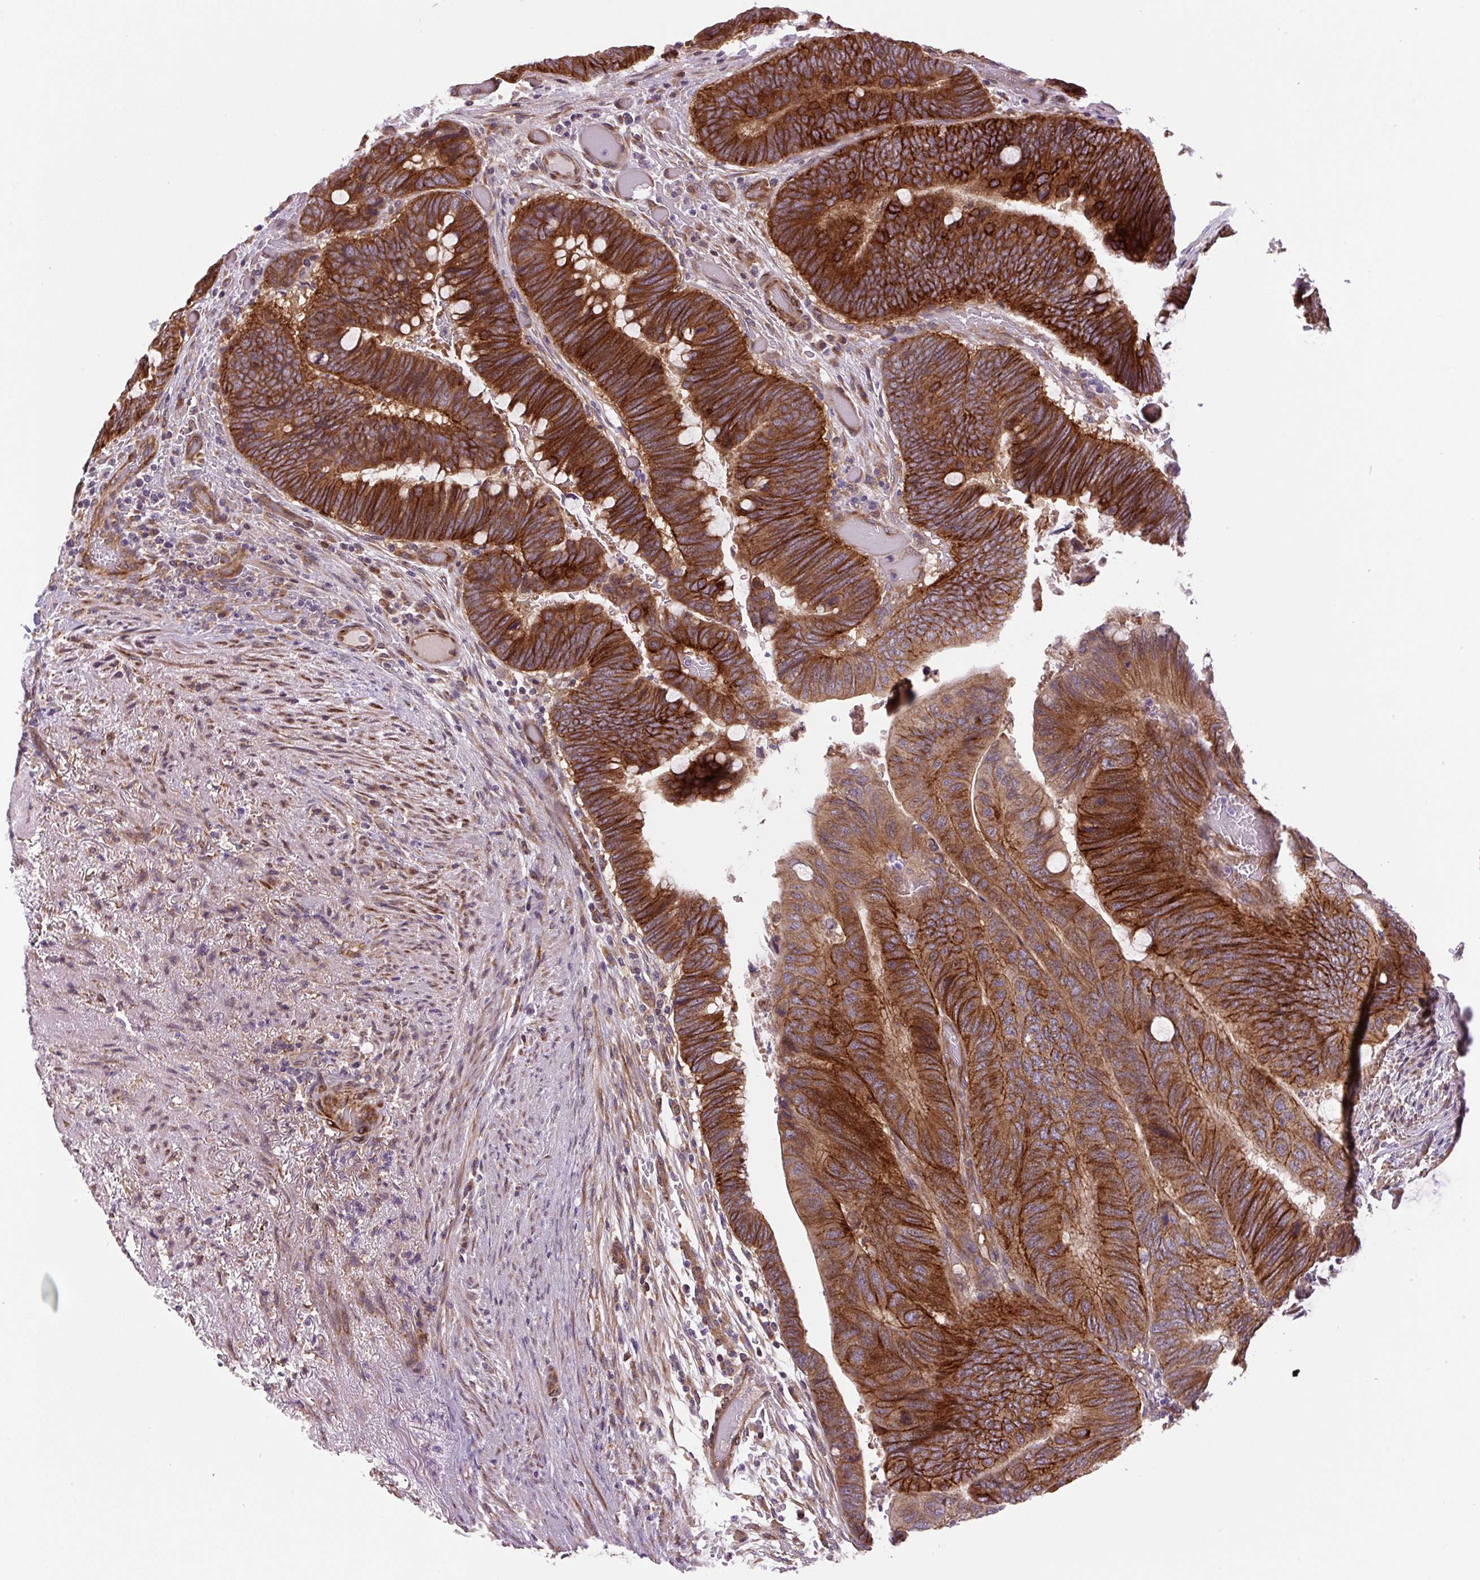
{"staining": {"intensity": "strong", "quantity": ">75%", "location": "cytoplasmic/membranous"}, "tissue": "colorectal cancer", "cell_type": "Tumor cells", "image_type": "cancer", "snomed": [{"axis": "morphology", "description": "Normal tissue, NOS"}, {"axis": "morphology", "description": "Adenocarcinoma, NOS"}, {"axis": "topography", "description": "Rectum"}, {"axis": "topography", "description": "Peripheral nerve tissue"}], "caption": "Human colorectal cancer stained with a brown dye reveals strong cytoplasmic/membranous positive staining in about >75% of tumor cells.", "gene": "SEPTIN10", "patient": {"sex": "male", "age": 92}}